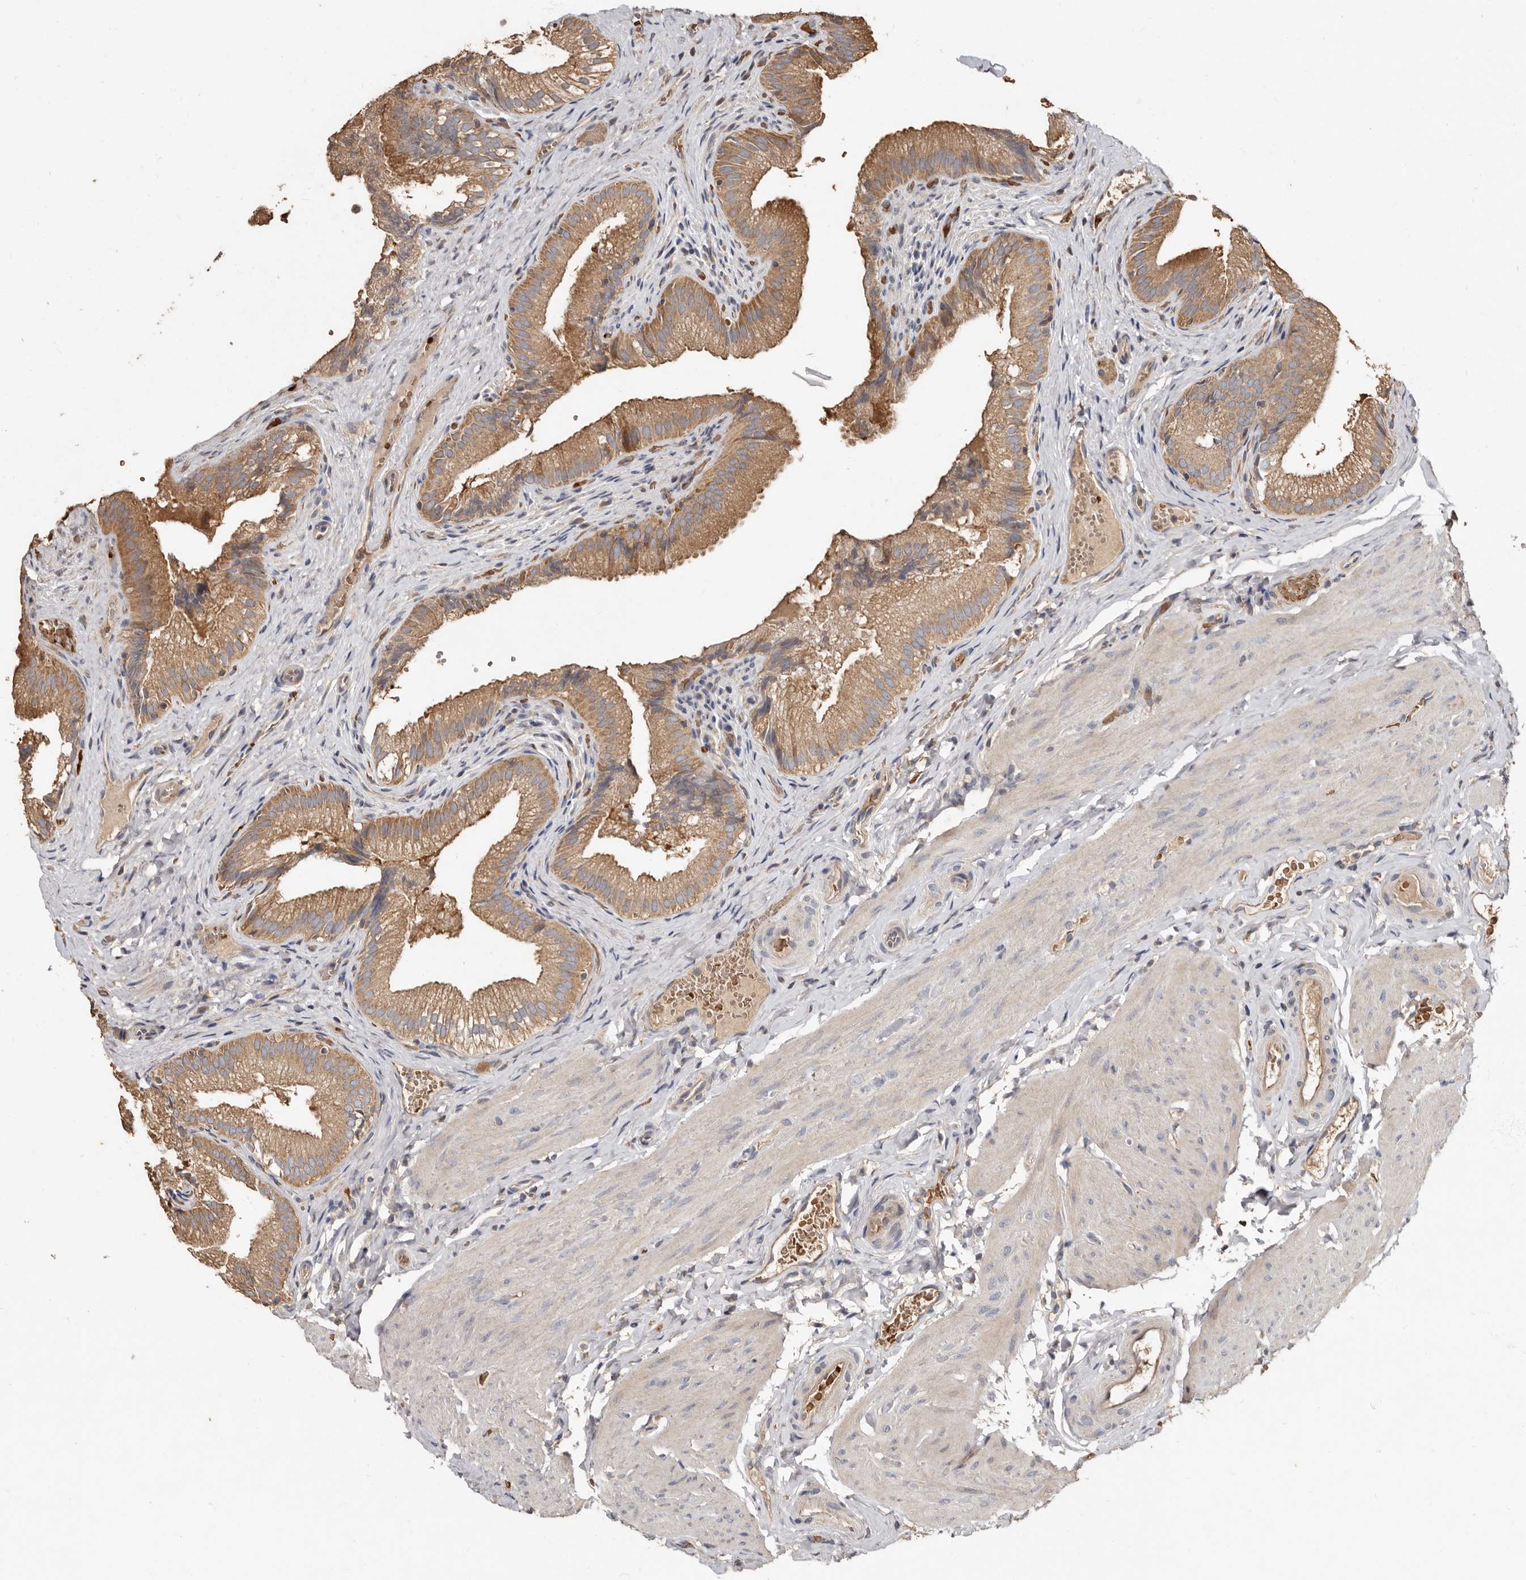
{"staining": {"intensity": "moderate", "quantity": ">75%", "location": "cytoplasmic/membranous"}, "tissue": "gallbladder", "cell_type": "Glandular cells", "image_type": "normal", "snomed": [{"axis": "morphology", "description": "Normal tissue, NOS"}, {"axis": "topography", "description": "Gallbladder"}], "caption": "Human gallbladder stained with a brown dye reveals moderate cytoplasmic/membranous positive staining in about >75% of glandular cells.", "gene": "KIF26B", "patient": {"sex": "female", "age": 30}}